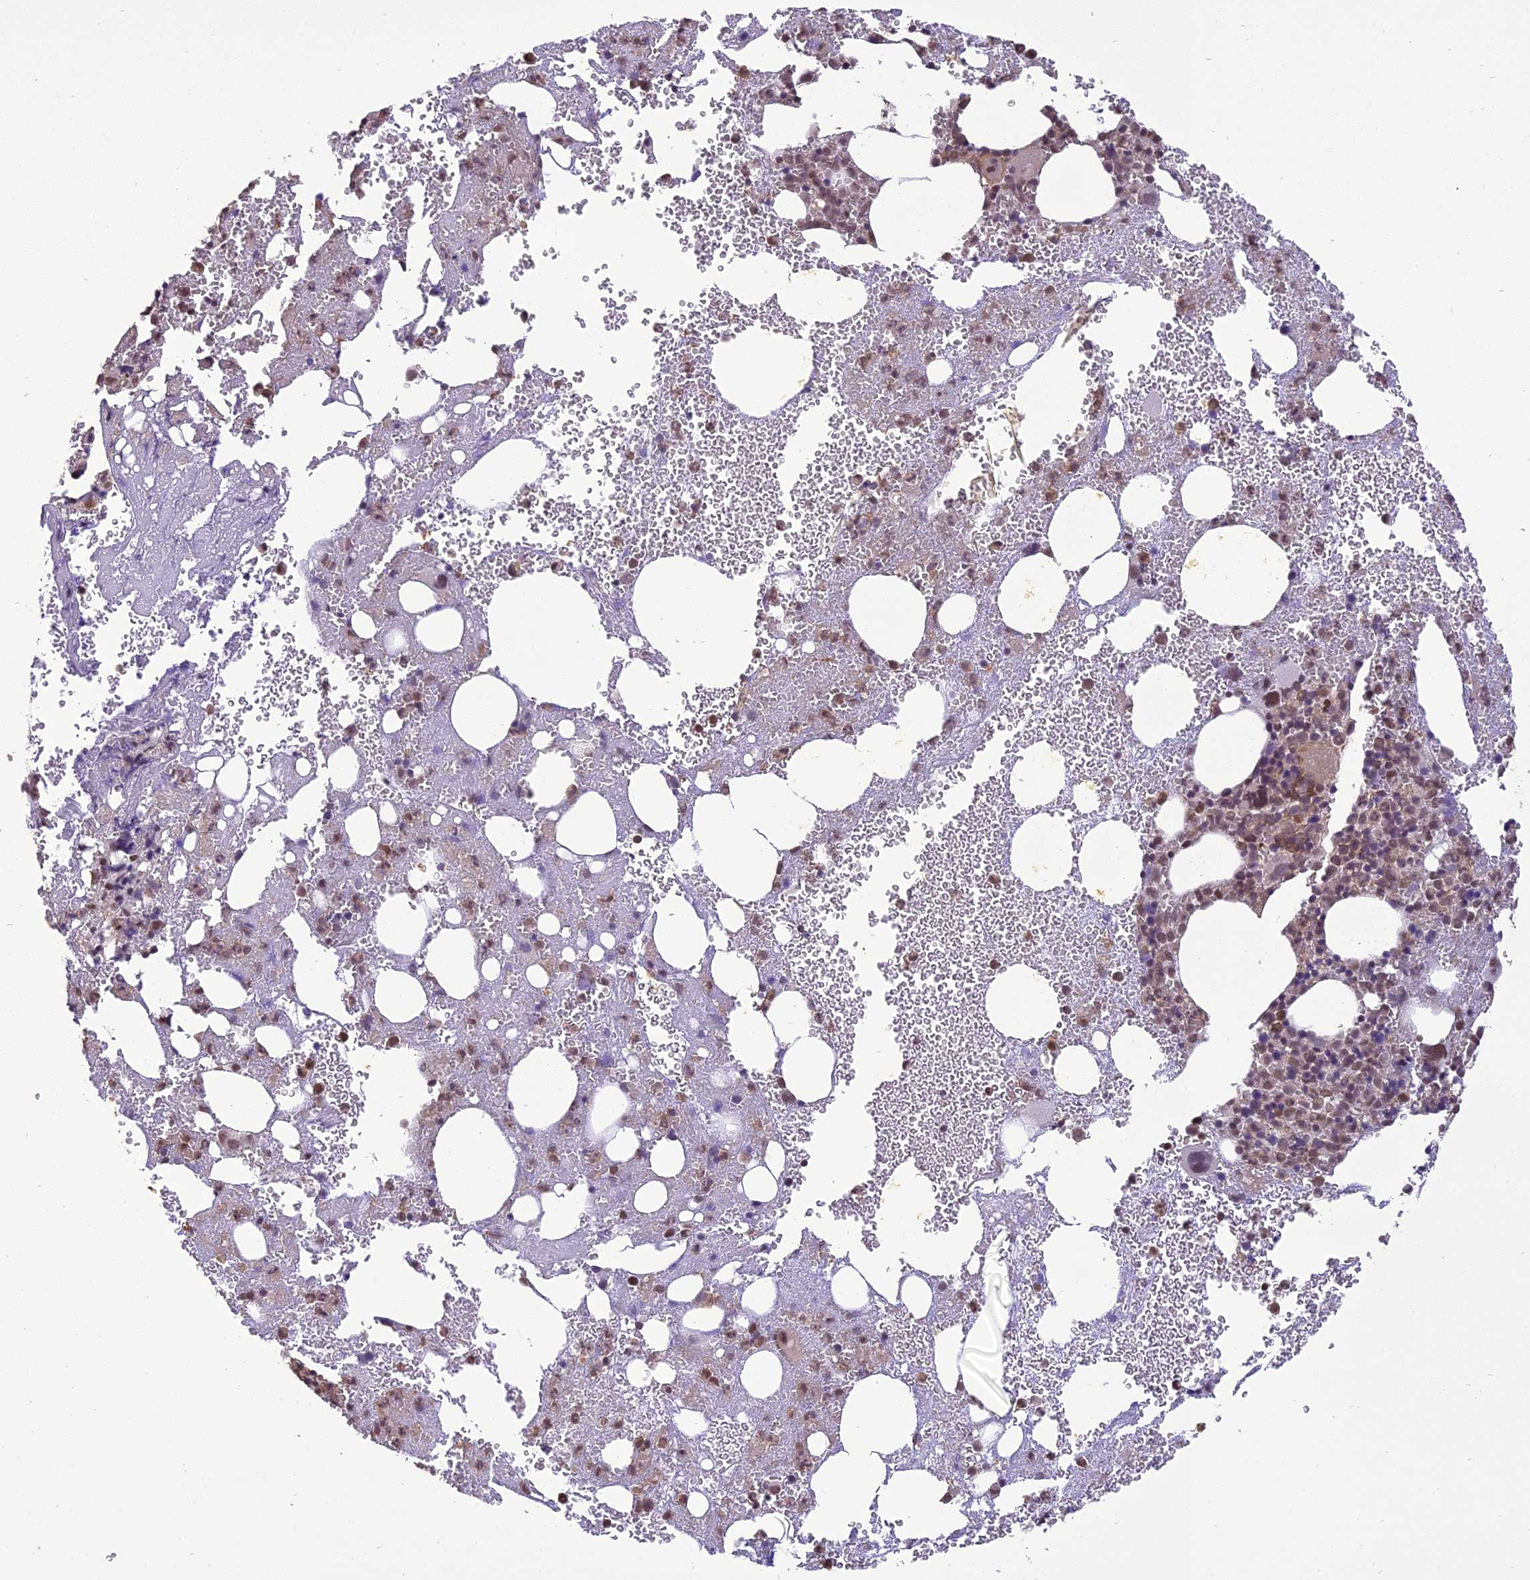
{"staining": {"intensity": "moderate", "quantity": "25%-75%", "location": "cytoplasmic/membranous,nuclear"}, "tissue": "bone marrow", "cell_type": "Hematopoietic cells", "image_type": "normal", "snomed": [{"axis": "morphology", "description": "Normal tissue, NOS"}, {"axis": "topography", "description": "Bone marrow"}], "caption": "A high-resolution image shows immunohistochemistry staining of unremarkable bone marrow, which displays moderate cytoplasmic/membranous,nuclear positivity in about 25%-75% of hematopoietic cells. Using DAB (brown) and hematoxylin (blue) stains, captured at high magnification using brightfield microscopy.", "gene": "TIGD7", "patient": {"sex": "male", "age": 61}}